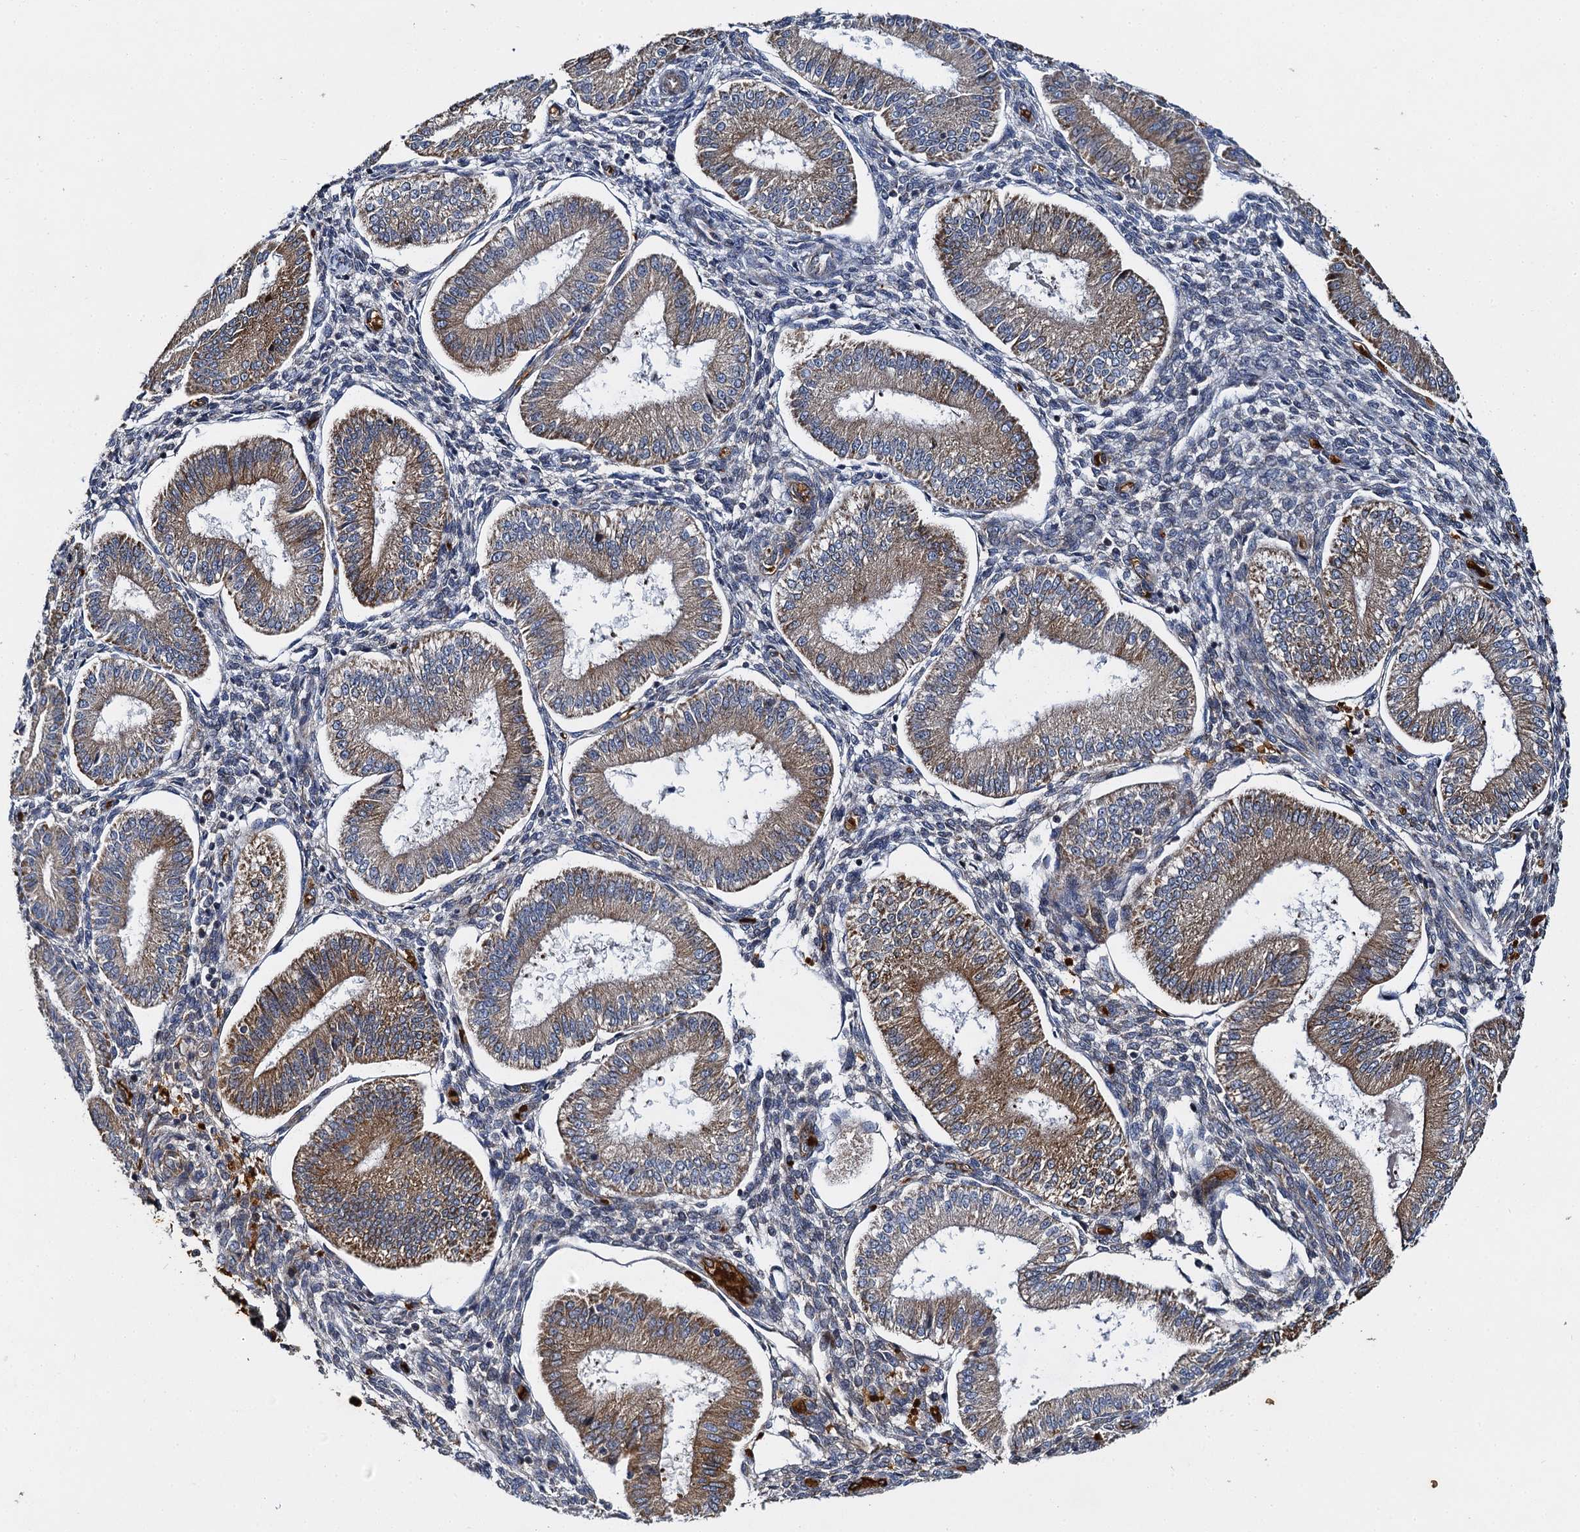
{"staining": {"intensity": "weak", "quantity": "<25%", "location": "cytoplasmic/membranous"}, "tissue": "endometrium", "cell_type": "Cells in endometrial stroma", "image_type": "normal", "snomed": [{"axis": "morphology", "description": "Normal tissue, NOS"}, {"axis": "topography", "description": "Endometrium"}], "caption": "Cells in endometrial stroma are negative for protein expression in unremarkable human endometrium. Brightfield microscopy of immunohistochemistry stained with DAB (brown) and hematoxylin (blue), captured at high magnification.", "gene": "BCS1L", "patient": {"sex": "female", "age": 39}}